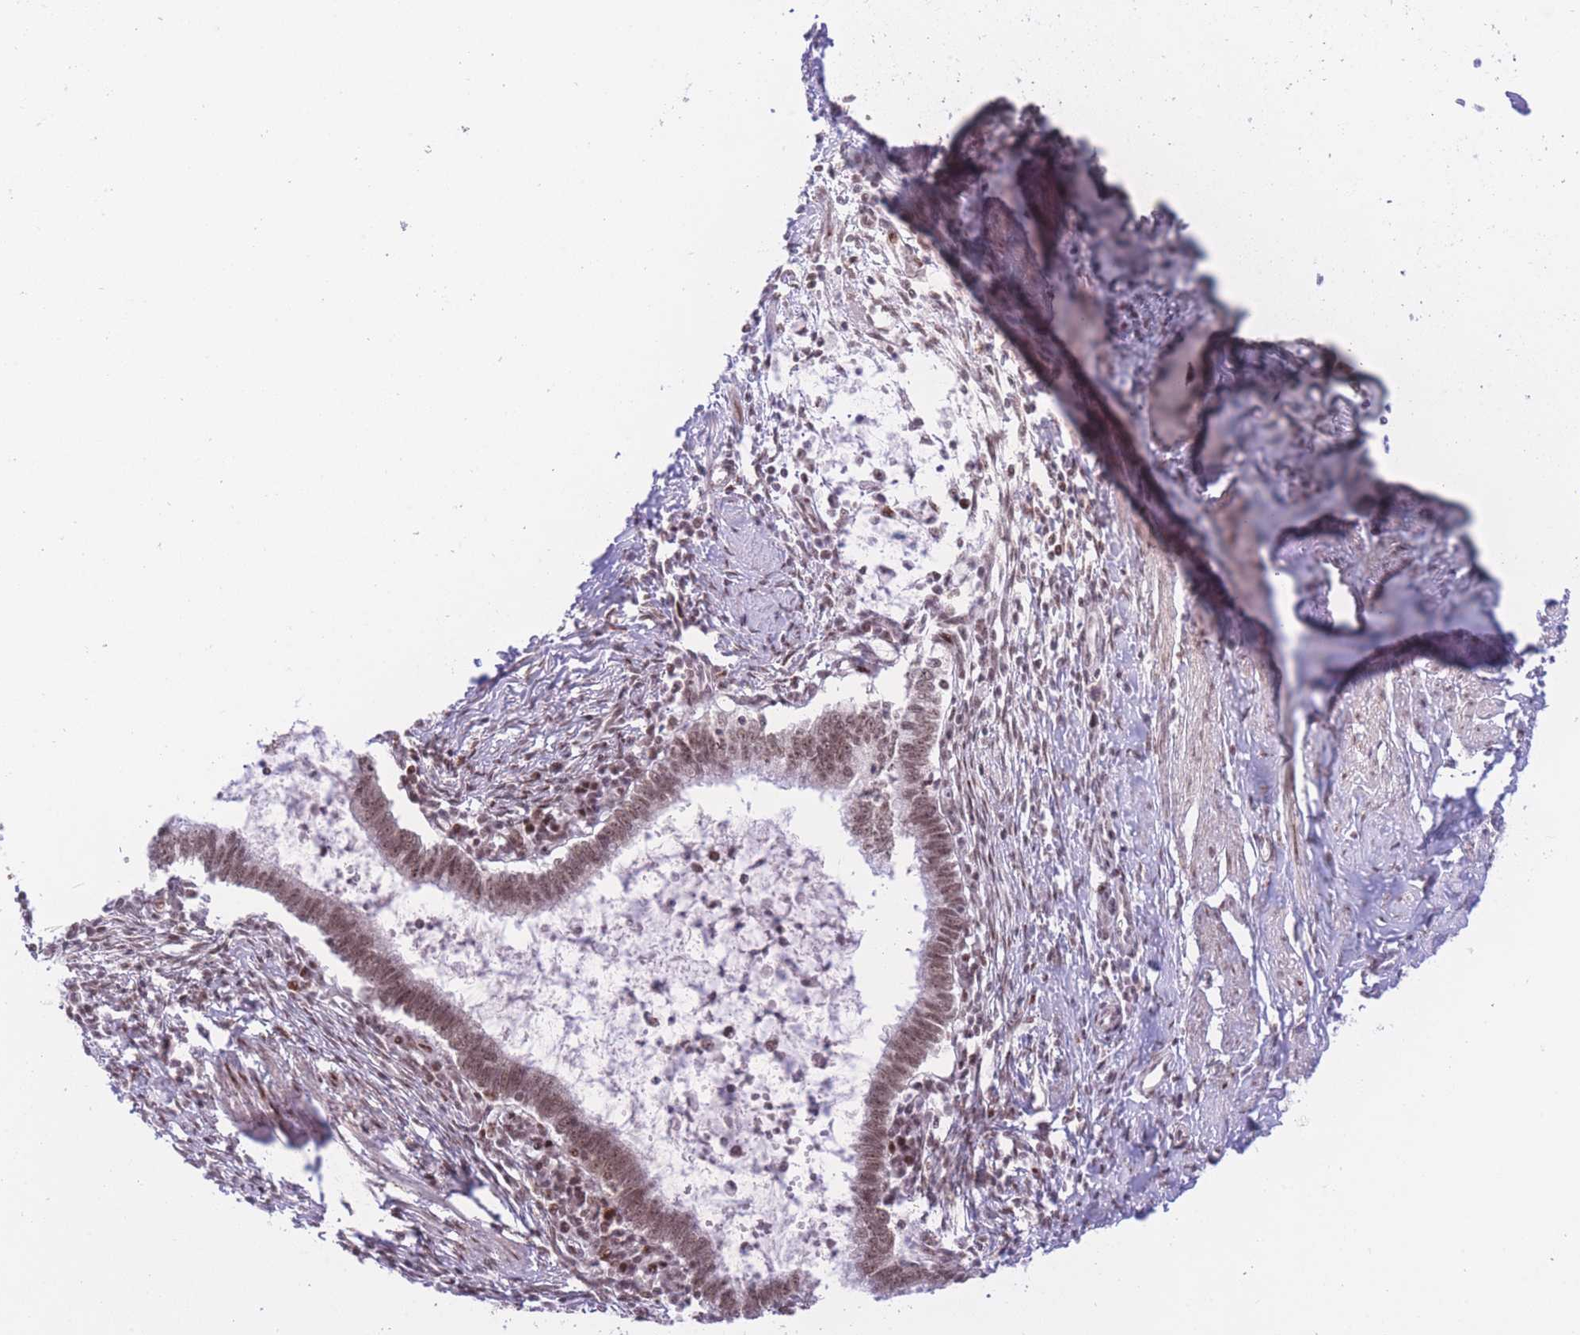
{"staining": {"intensity": "moderate", "quantity": ">75%", "location": "nuclear"}, "tissue": "cervical cancer", "cell_type": "Tumor cells", "image_type": "cancer", "snomed": [{"axis": "morphology", "description": "Adenocarcinoma, NOS"}, {"axis": "topography", "description": "Cervix"}], "caption": "The immunohistochemical stain shows moderate nuclear staining in tumor cells of cervical cancer tissue.", "gene": "PCIF1", "patient": {"sex": "female", "age": 36}}